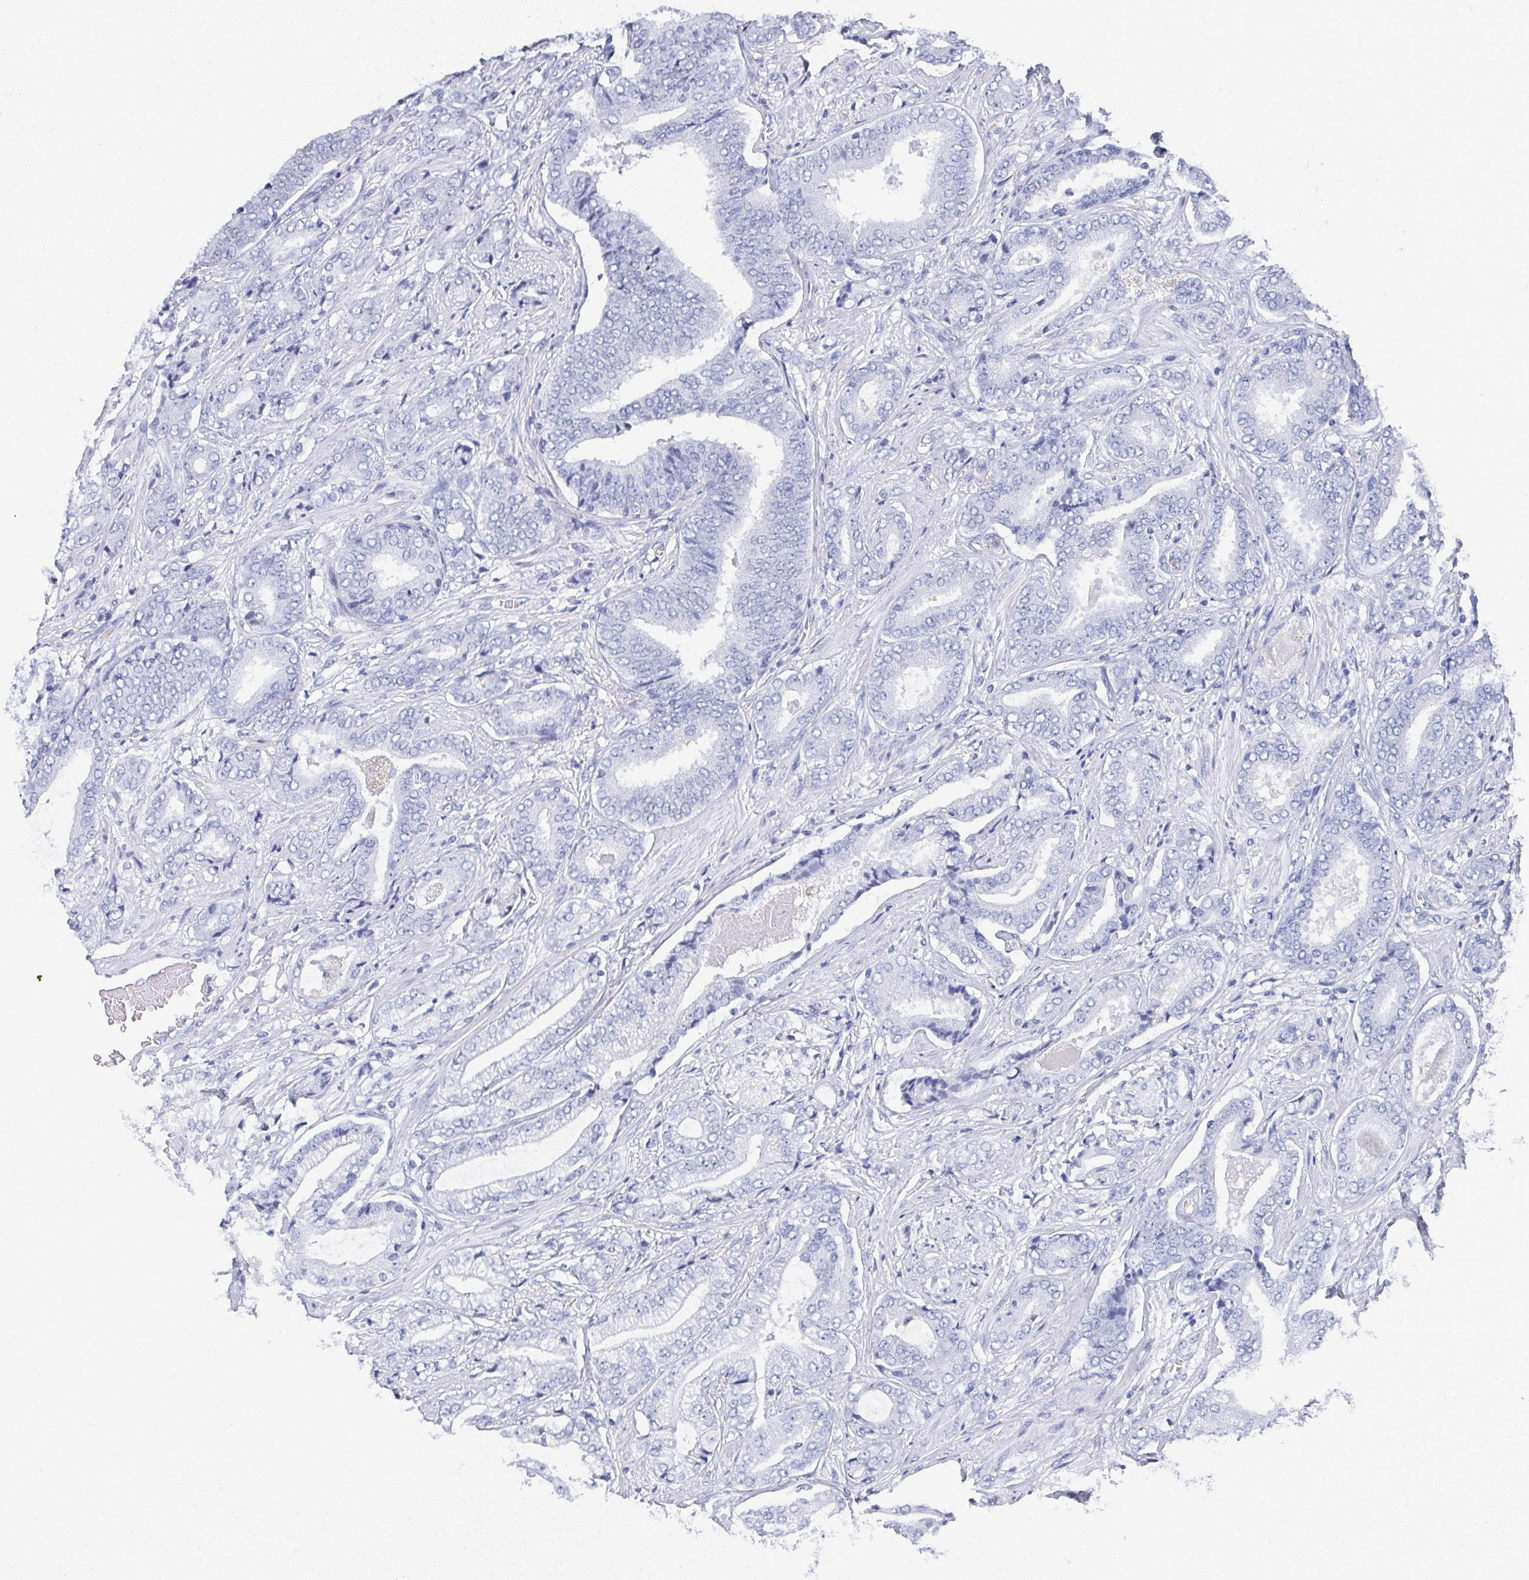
{"staining": {"intensity": "negative", "quantity": "none", "location": "none"}, "tissue": "prostate cancer", "cell_type": "Tumor cells", "image_type": "cancer", "snomed": [{"axis": "morphology", "description": "Adenocarcinoma, High grade"}, {"axis": "topography", "description": "Prostate"}], "caption": "This micrograph is of prostate adenocarcinoma (high-grade) stained with immunohistochemistry to label a protein in brown with the nuclei are counter-stained blue. There is no positivity in tumor cells.", "gene": "TNFRSF8", "patient": {"sex": "male", "age": 62}}